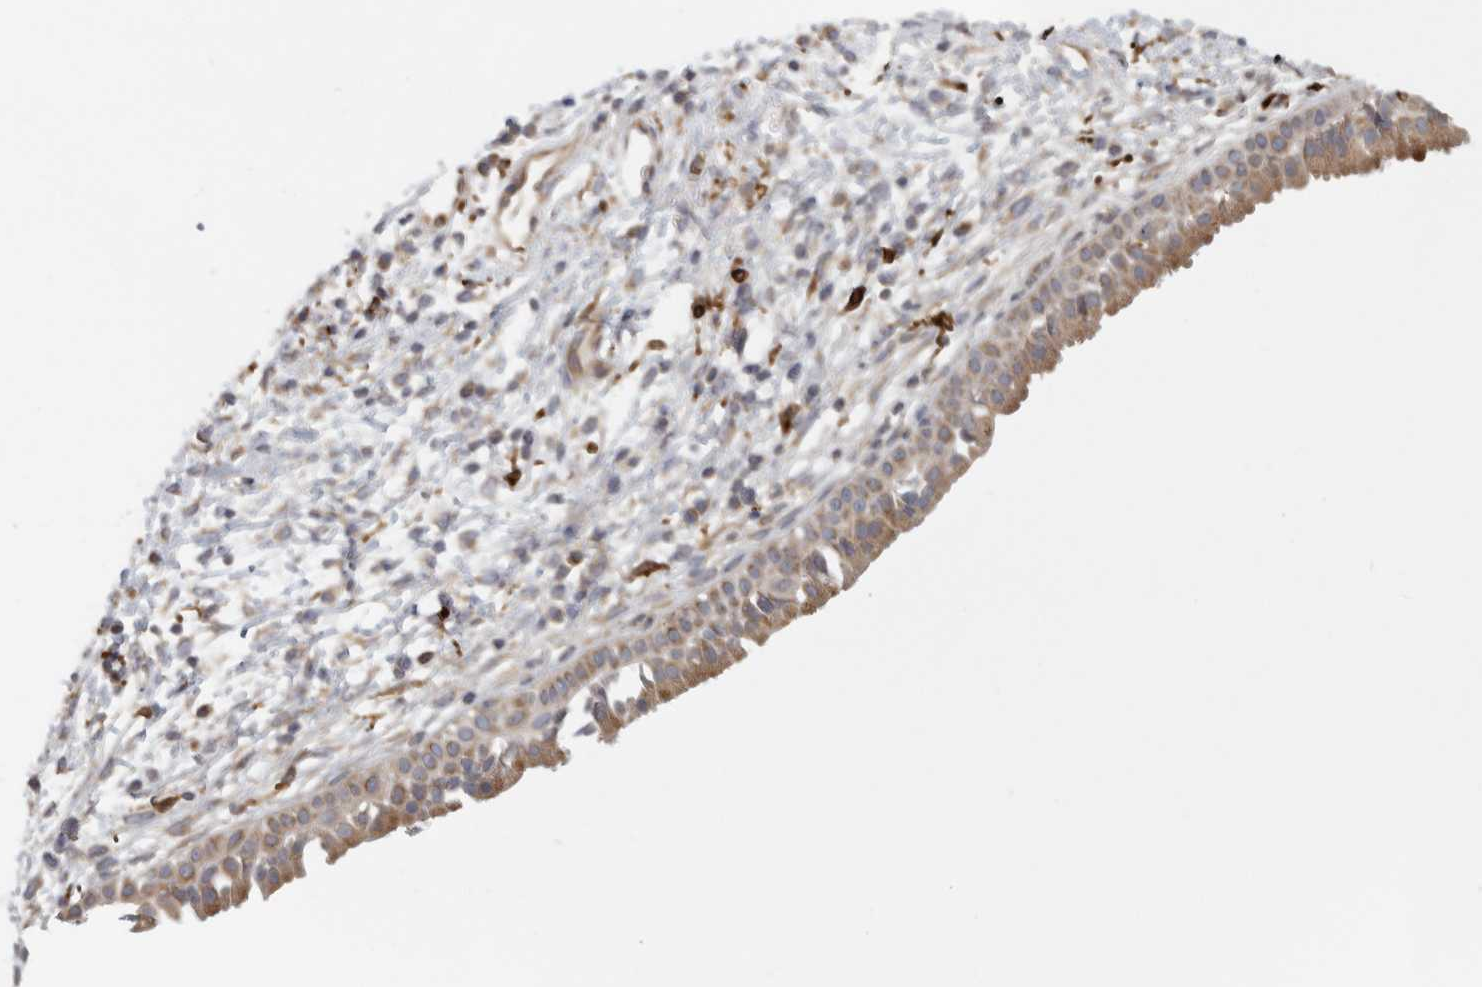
{"staining": {"intensity": "moderate", "quantity": ">75%", "location": "cytoplasmic/membranous"}, "tissue": "nasopharynx", "cell_type": "Respiratory epithelial cells", "image_type": "normal", "snomed": [{"axis": "morphology", "description": "Normal tissue, NOS"}, {"axis": "topography", "description": "Nasopharynx"}], "caption": "Immunohistochemical staining of benign human nasopharynx reveals medium levels of moderate cytoplasmic/membranous positivity in approximately >75% of respiratory epithelial cells.", "gene": "BCAP29", "patient": {"sex": "male", "age": 22}}